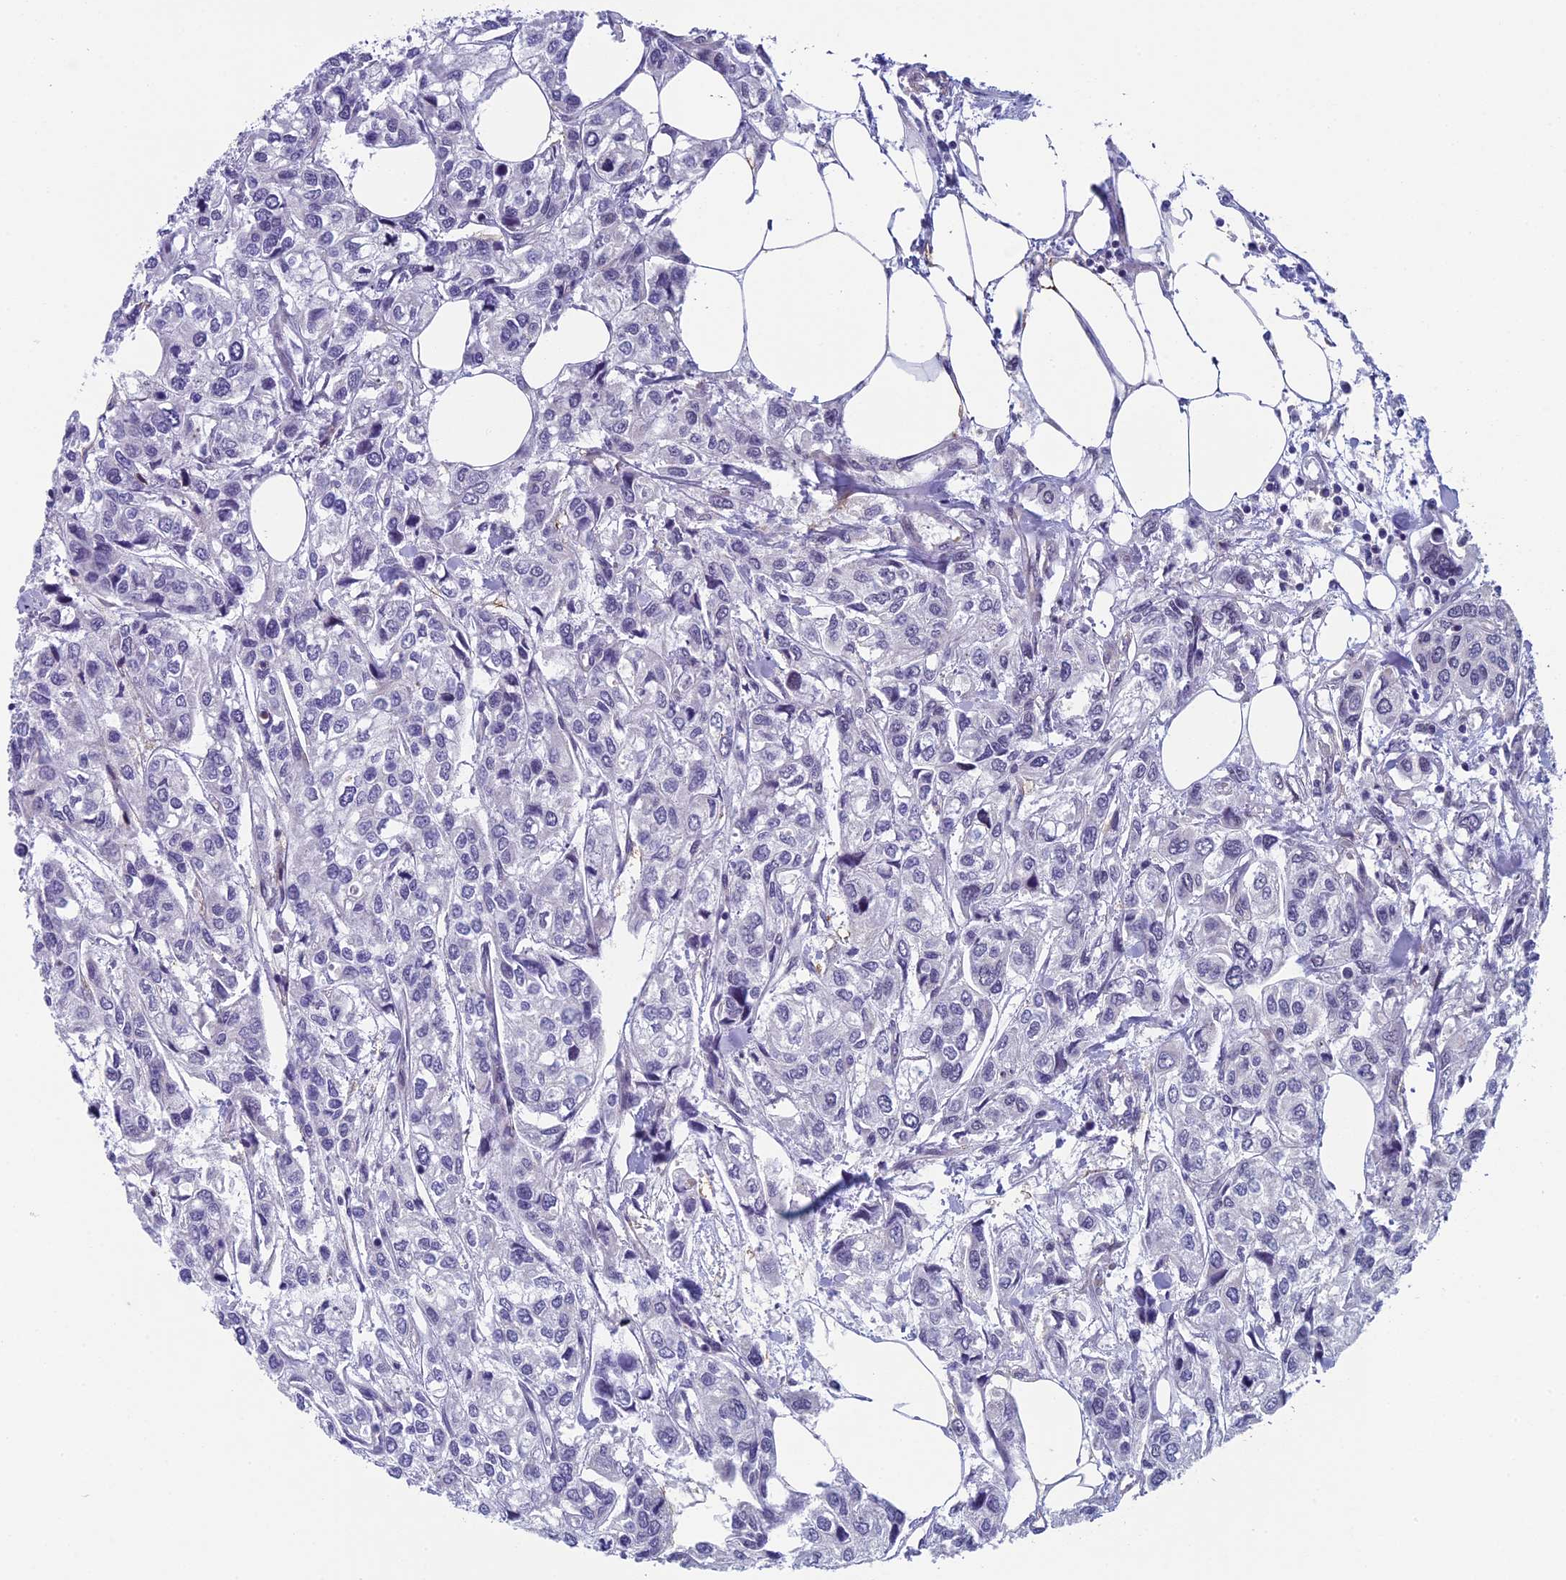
{"staining": {"intensity": "negative", "quantity": "none", "location": "none"}, "tissue": "urothelial cancer", "cell_type": "Tumor cells", "image_type": "cancer", "snomed": [{"axis": "morphology", "description": "Urothelial carcinoma, High grade"}, {"axis": "topography", "description": "Urinary bladder"}], "caption": "Immunohistochemistry of urothelial carcinoma (high-grade) demonstrates no positivity in tumor cells.", "gene": "CNEP1R1", "patient": {"sex": "male", "age": 67}}